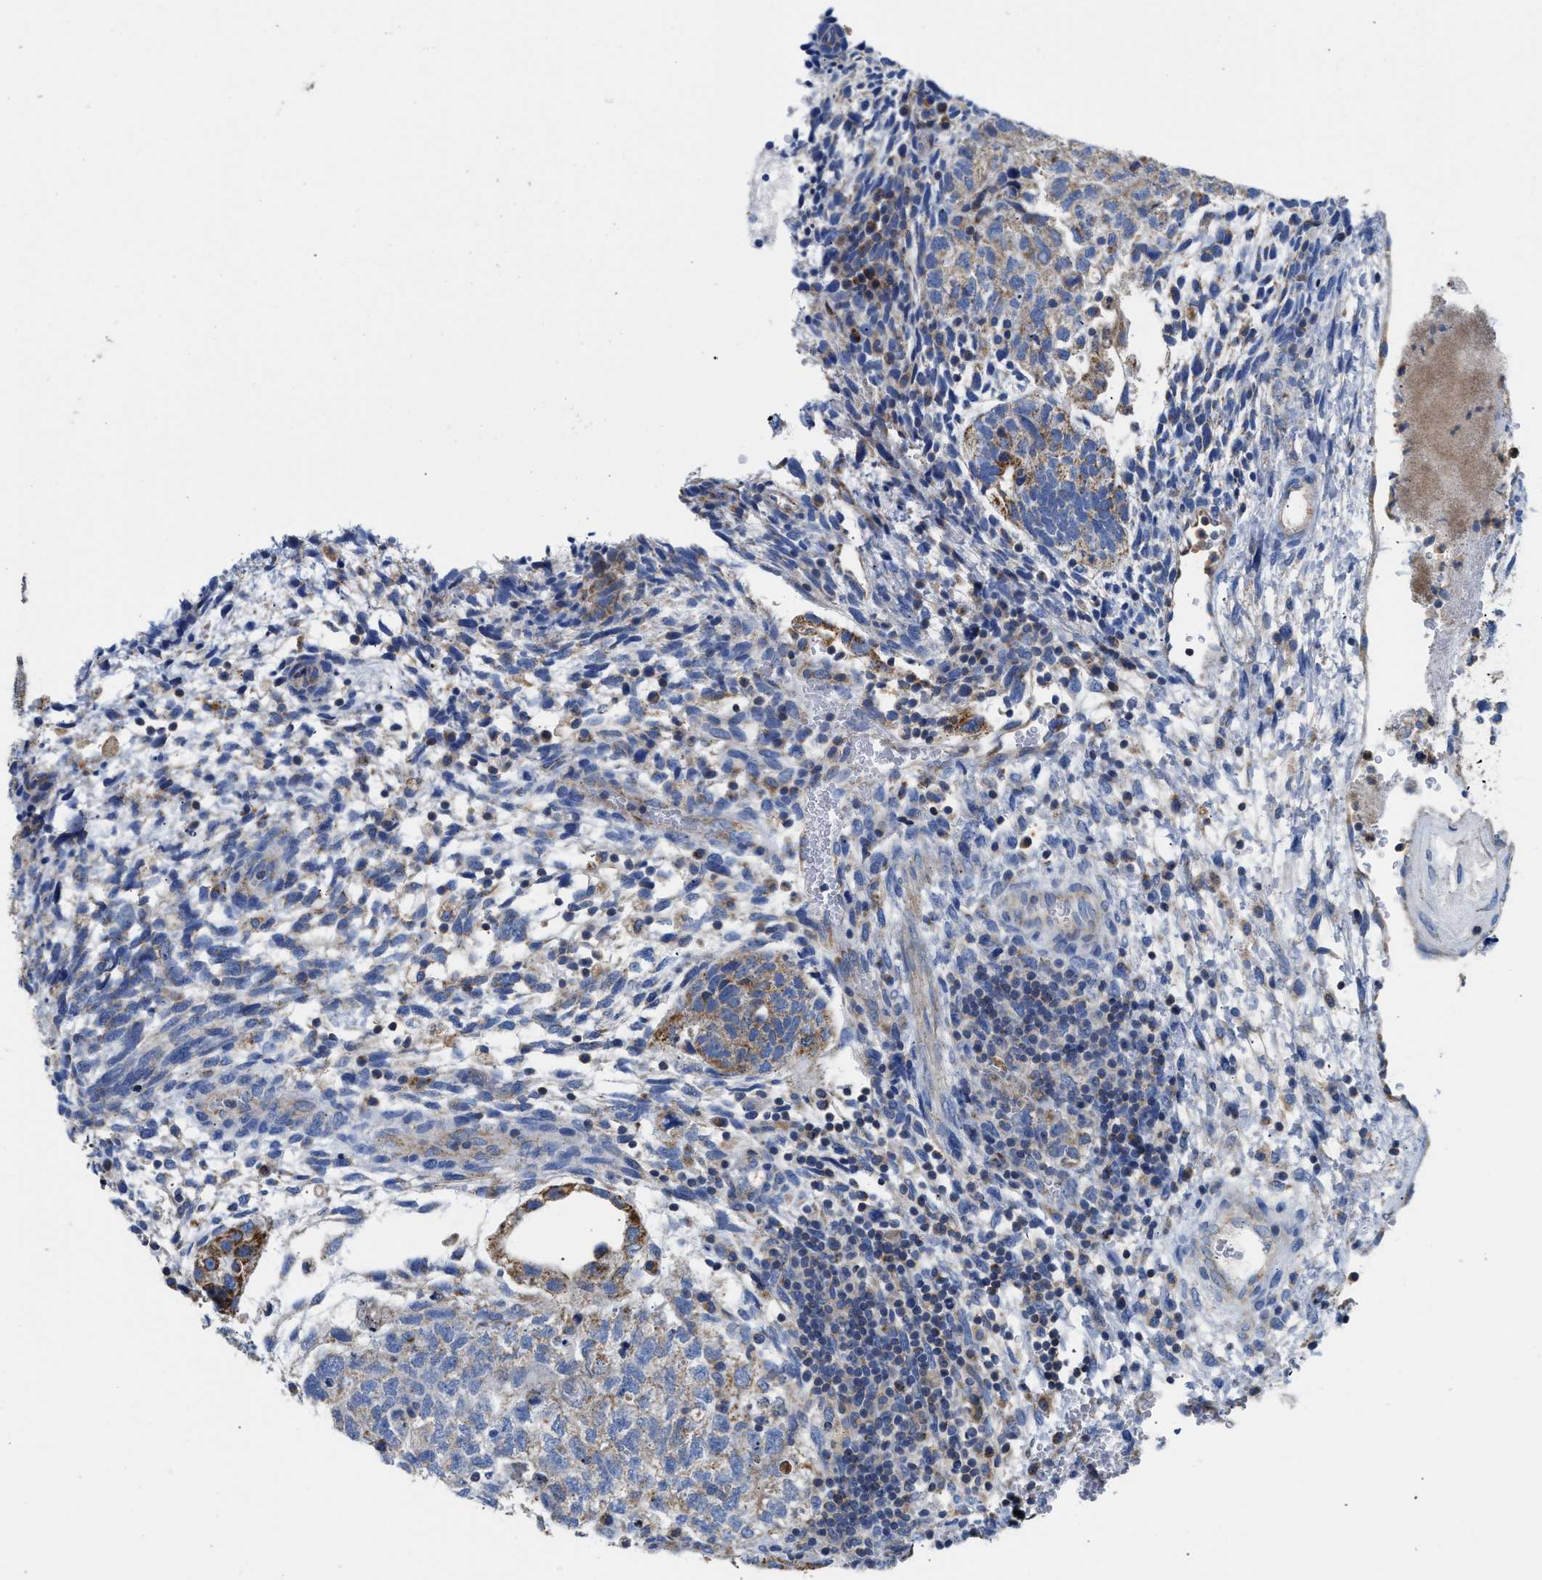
{"staining": {"intensity": "weak", "quantity": "25%-75%", "location": "cytoplasmic/membranous"}, "tissue": "testis cancer", "cell_type": "Tumor cells", "image_type": "cancer", "snomed": [{"axis": "morphology", "description": "Carcinoma, Embryonal, NOS"}, {"axis": "topography", "description": "Testis"}], "caption": "Protein expression analysis of human testis cancer reveals weak cytoplasmic/membranous staining in approximately 25%-75% of tumor cells.", "gene": "SLC25A13", "patient": {"sex": "male", "age": 36}}